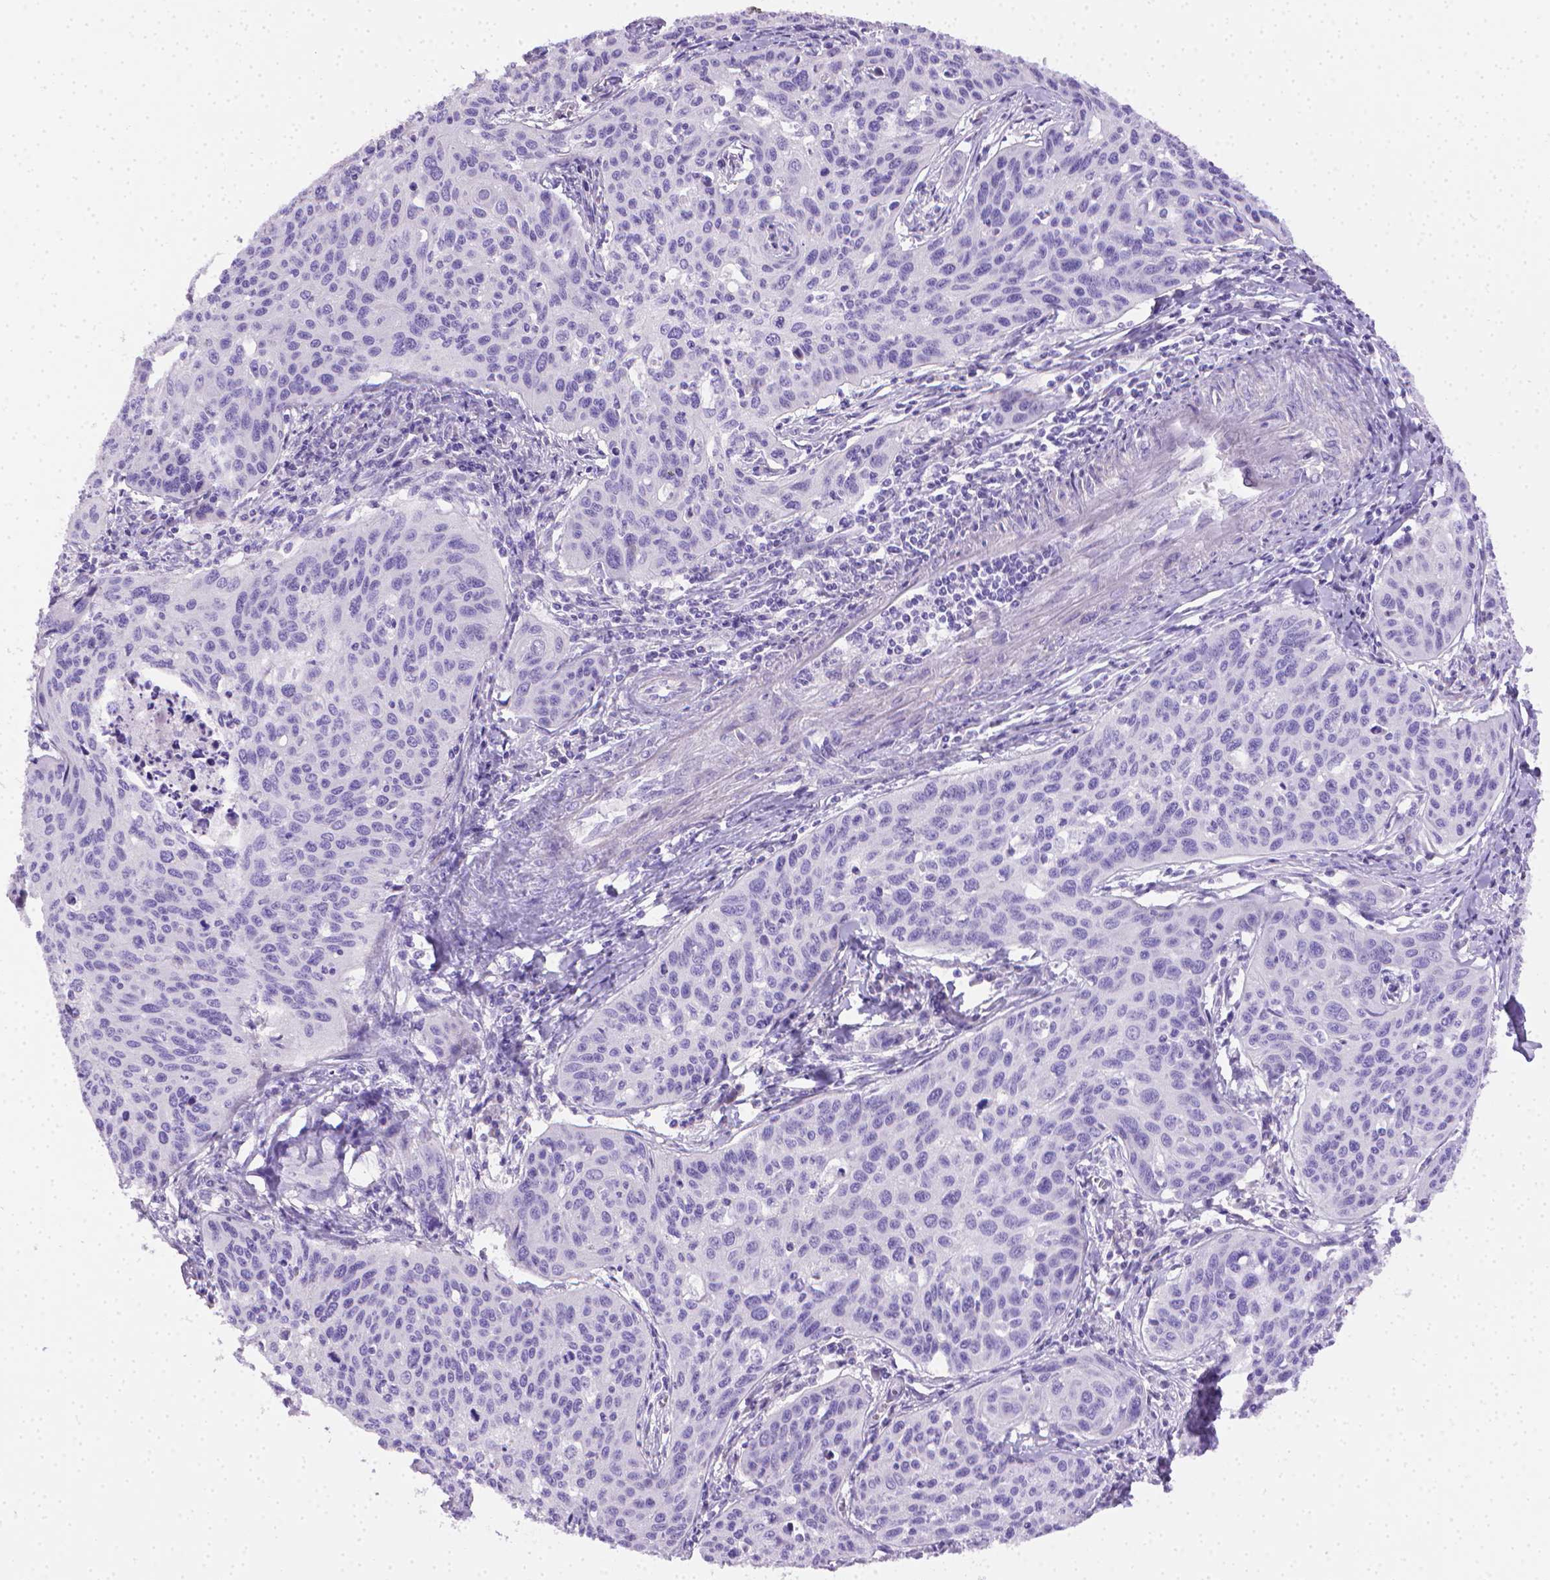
{"staining": {"intensity": "negative", "quantity": "none", "location": "none"}, "tissue": "cervical cancer", "cell_type": "Tumor cells", "image_type": "cancer", "snomed": [{"axis": "morphology", "description": "Squamous cell carcinoma, NOS"}, {"axis": "topography", "description": "Cervix"}], "caption": "Protein analysis of squamous cell carcinoma (cervical) shows no significant positivity in tumor cells.", "gene": "PNMA2", "patient": {"sex": "female", "age": 31}}